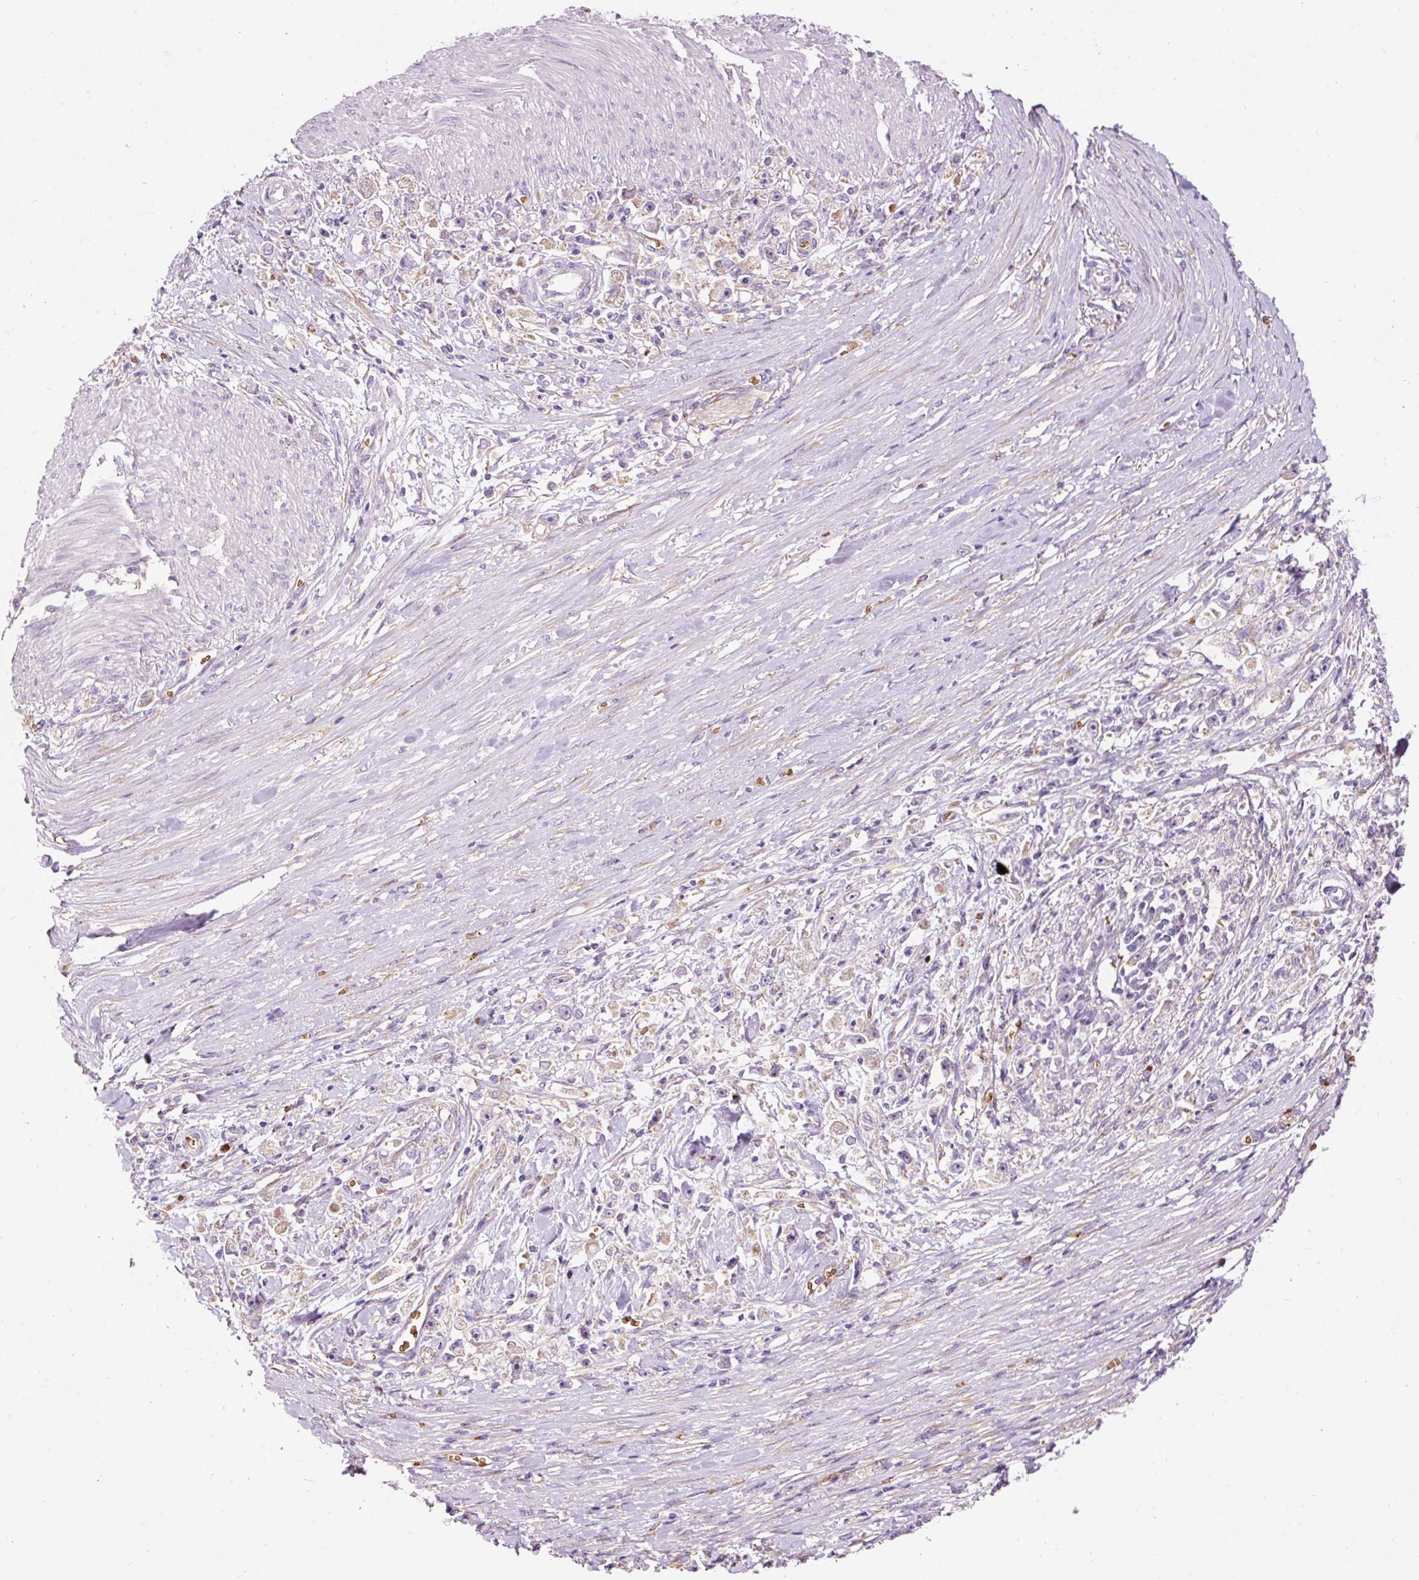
{"staining": {"intensity": "weak", "quantity": "25%-75%", "location": "cytoplasmic/membranous"}, "tissue": "stomach cancer", "cell_type": "Tumor cells", "image_type": "cancer", "snomed": [{"axis": "morphology", "description": "Adenocarcinoma, NOS"}, {"axis": "topography", "description": "Stomach"}], "caption": "An image showing weak cytoplasmic/membranous staining in about 25%-75% of tumor cells in stomach adenocarcinoma, as visualized by brown immunohistochemical staining.", "gene": "PRRC2A", "patient": {"sex": "female", "age": 59}}